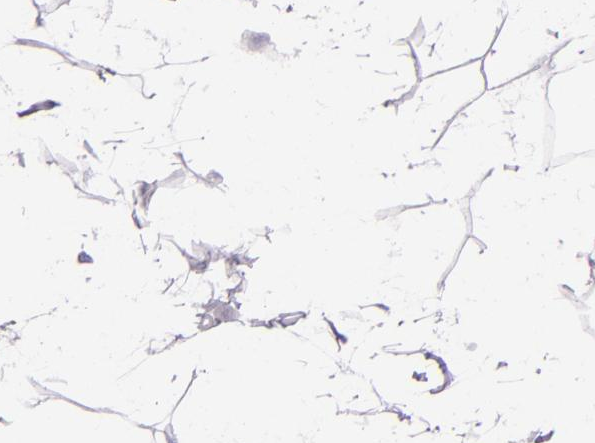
{"staining": {"intensity": "negative", "quantity": "none", "location": "none"}, "tissue": "adipose tissue", "cell_type": "Adipocytes", "image_type": "normal", "snomed": [{"axis": "morphology", "description": "Normal tissue, NOS"}, {"axis": "morphology", "description": "Duct carcinoma"}, {"axis": "topography", "description": "Breast"}, {"axis": "topography", "description": "Adipose tissue"}], "caption": "This histopathology image is of unremarkable adipose tissue stained with IHC to label a protein in brown with the nuclei are counter-stained blue. There is no staining in adipocytes. Brightfield microscopy of IHC stained with DAB (3,3'-diaminobenzidine) (brown) and hematoxylin (blue), captured at high magnification.", "gene": "MT1A", "patient": {"sex": "female", "age": 37}}